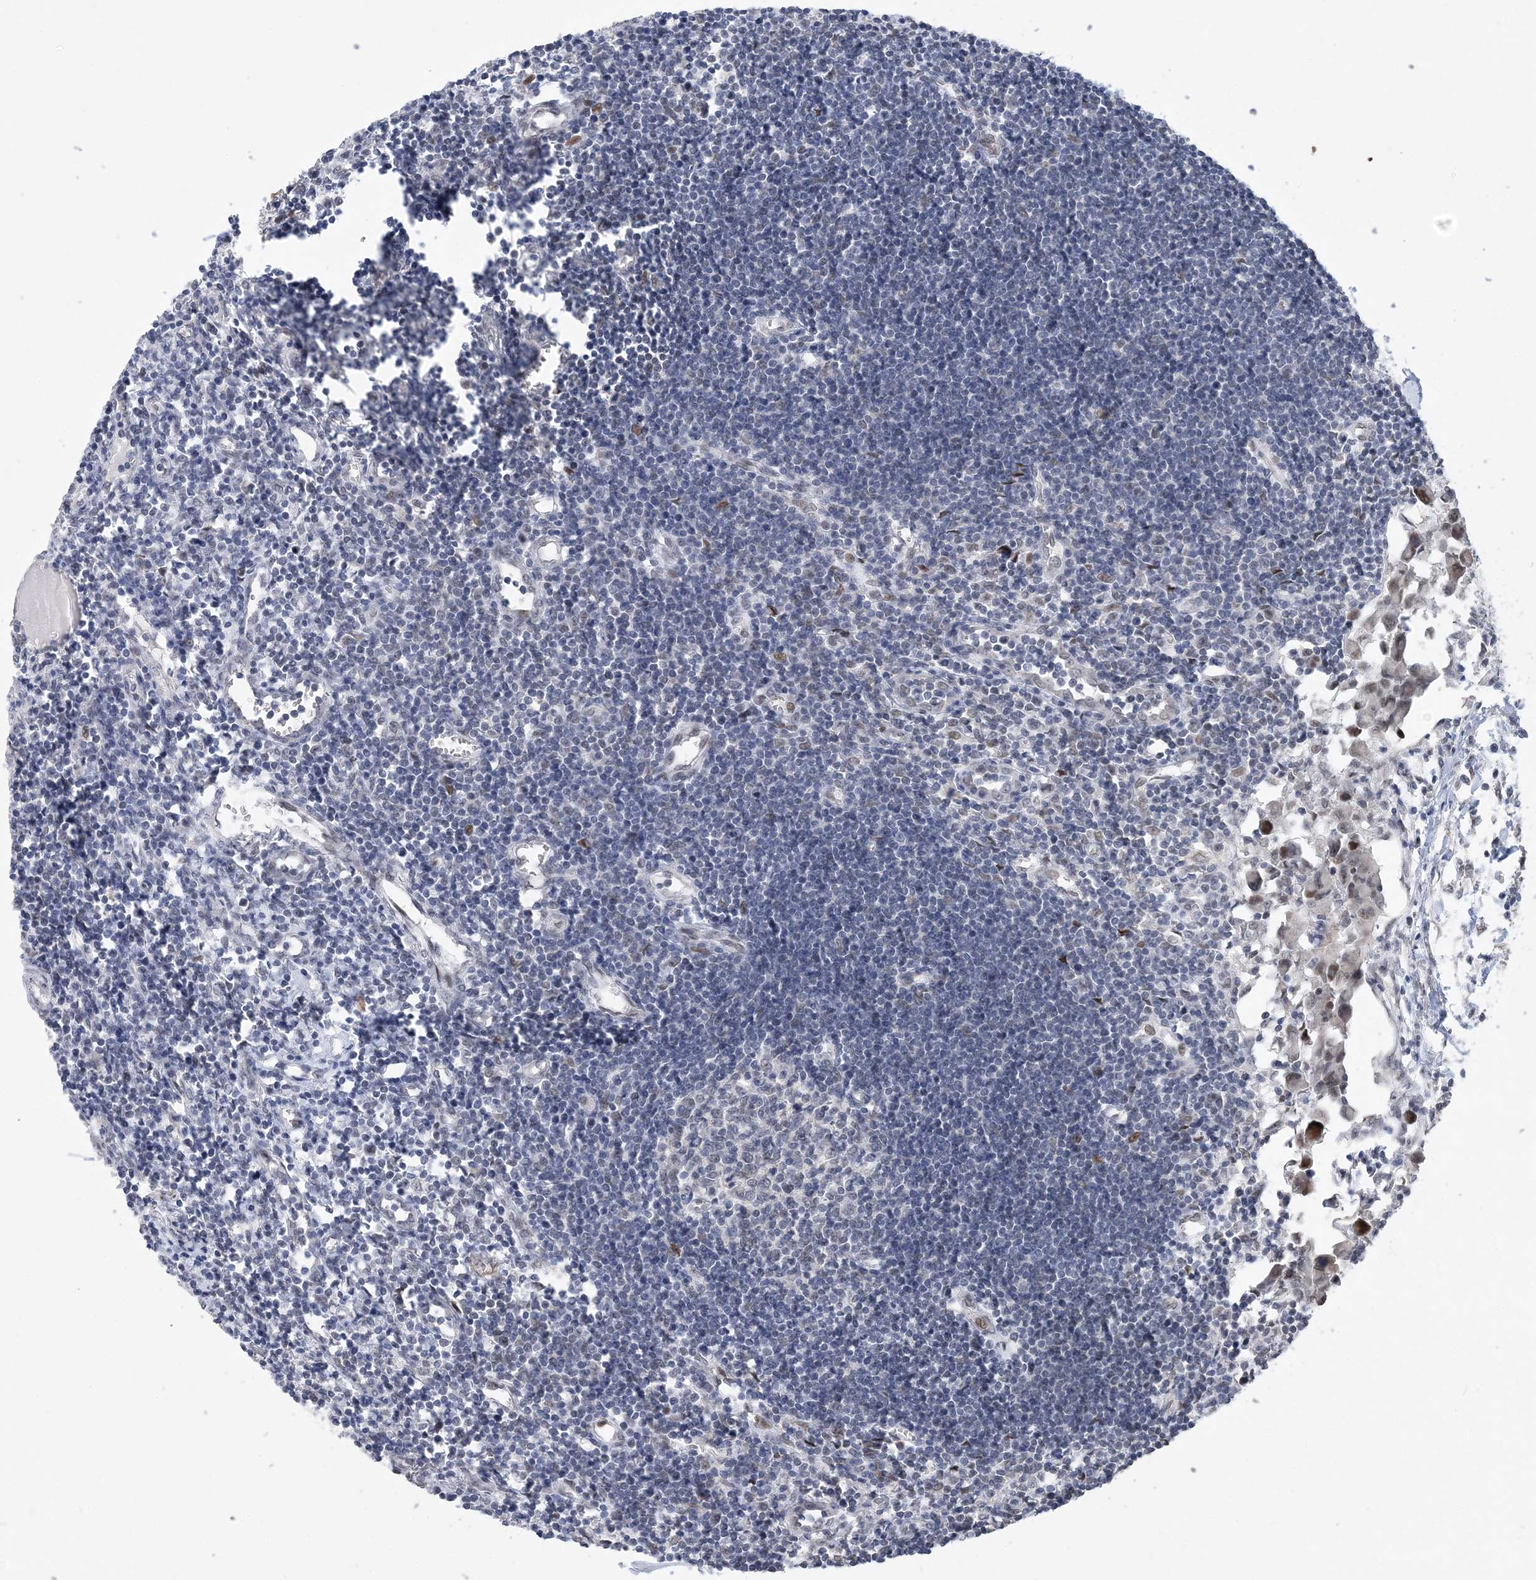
{"staining": {"intensity": "moderate", "quantity": "<25%", "location": "nuclear"}, "tissue": "lymph node", "cell_type": "Germinal center cells", "image_type": "normal", "snomed": [{"axis": "morphology", "description": "Normal tissue, NOS"}, {"axis": "morphology", "description": "Malignant melanoma, Metastatic site"}, {"axis": "topography", "description": "Lymph node"}], "caption": "Moderate nuclear positivity is identified in about <25% of germinal center cells in benign lymph node. (Brightfield microscopy of DAB IHC at high magnification).", "gene": "WAC", "patient": {"sex": "male", "age": 41}}